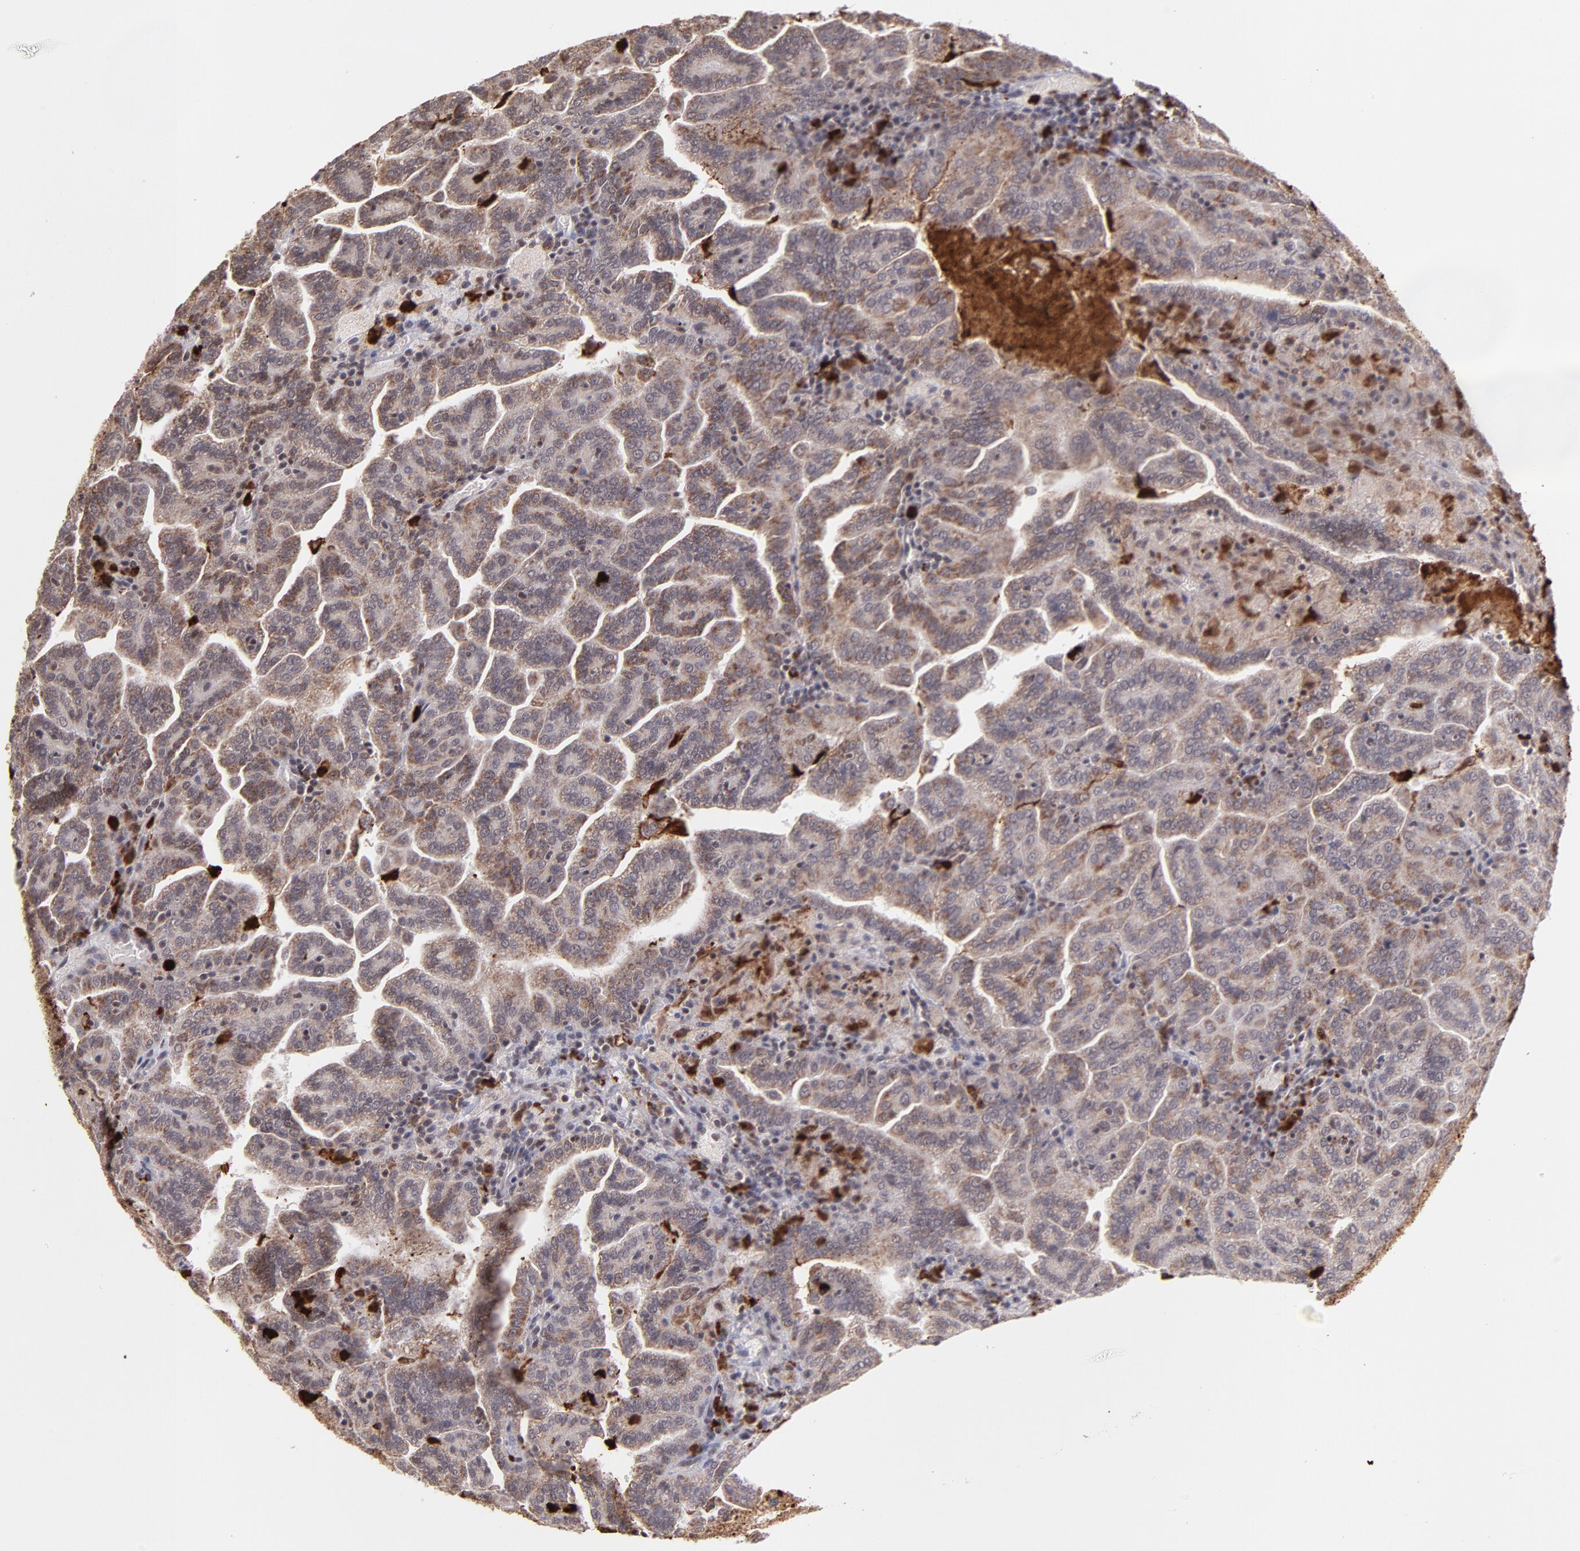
{"staining": {"intensity": "moderate", "quantity": ">75%", "location": "cytoplasmic/membranous"}, "tissue": "renal cancer", "cell_type": "Tumor cells", "image_type": "cancer", "snomed": [{"axis": "morphology", "description": "Adenocarcinoma, NOS"}, {"axis": "topography", "description": "Kidney"}], "caption": "Immunohistochemical staining of adenocarcinoma (renal) shows moderate cytoplasmic/membranous protein staining in approximately >75% of tumor cells.", "gene": "ZFX", "patient": {"sex": "male", "age": 61}}